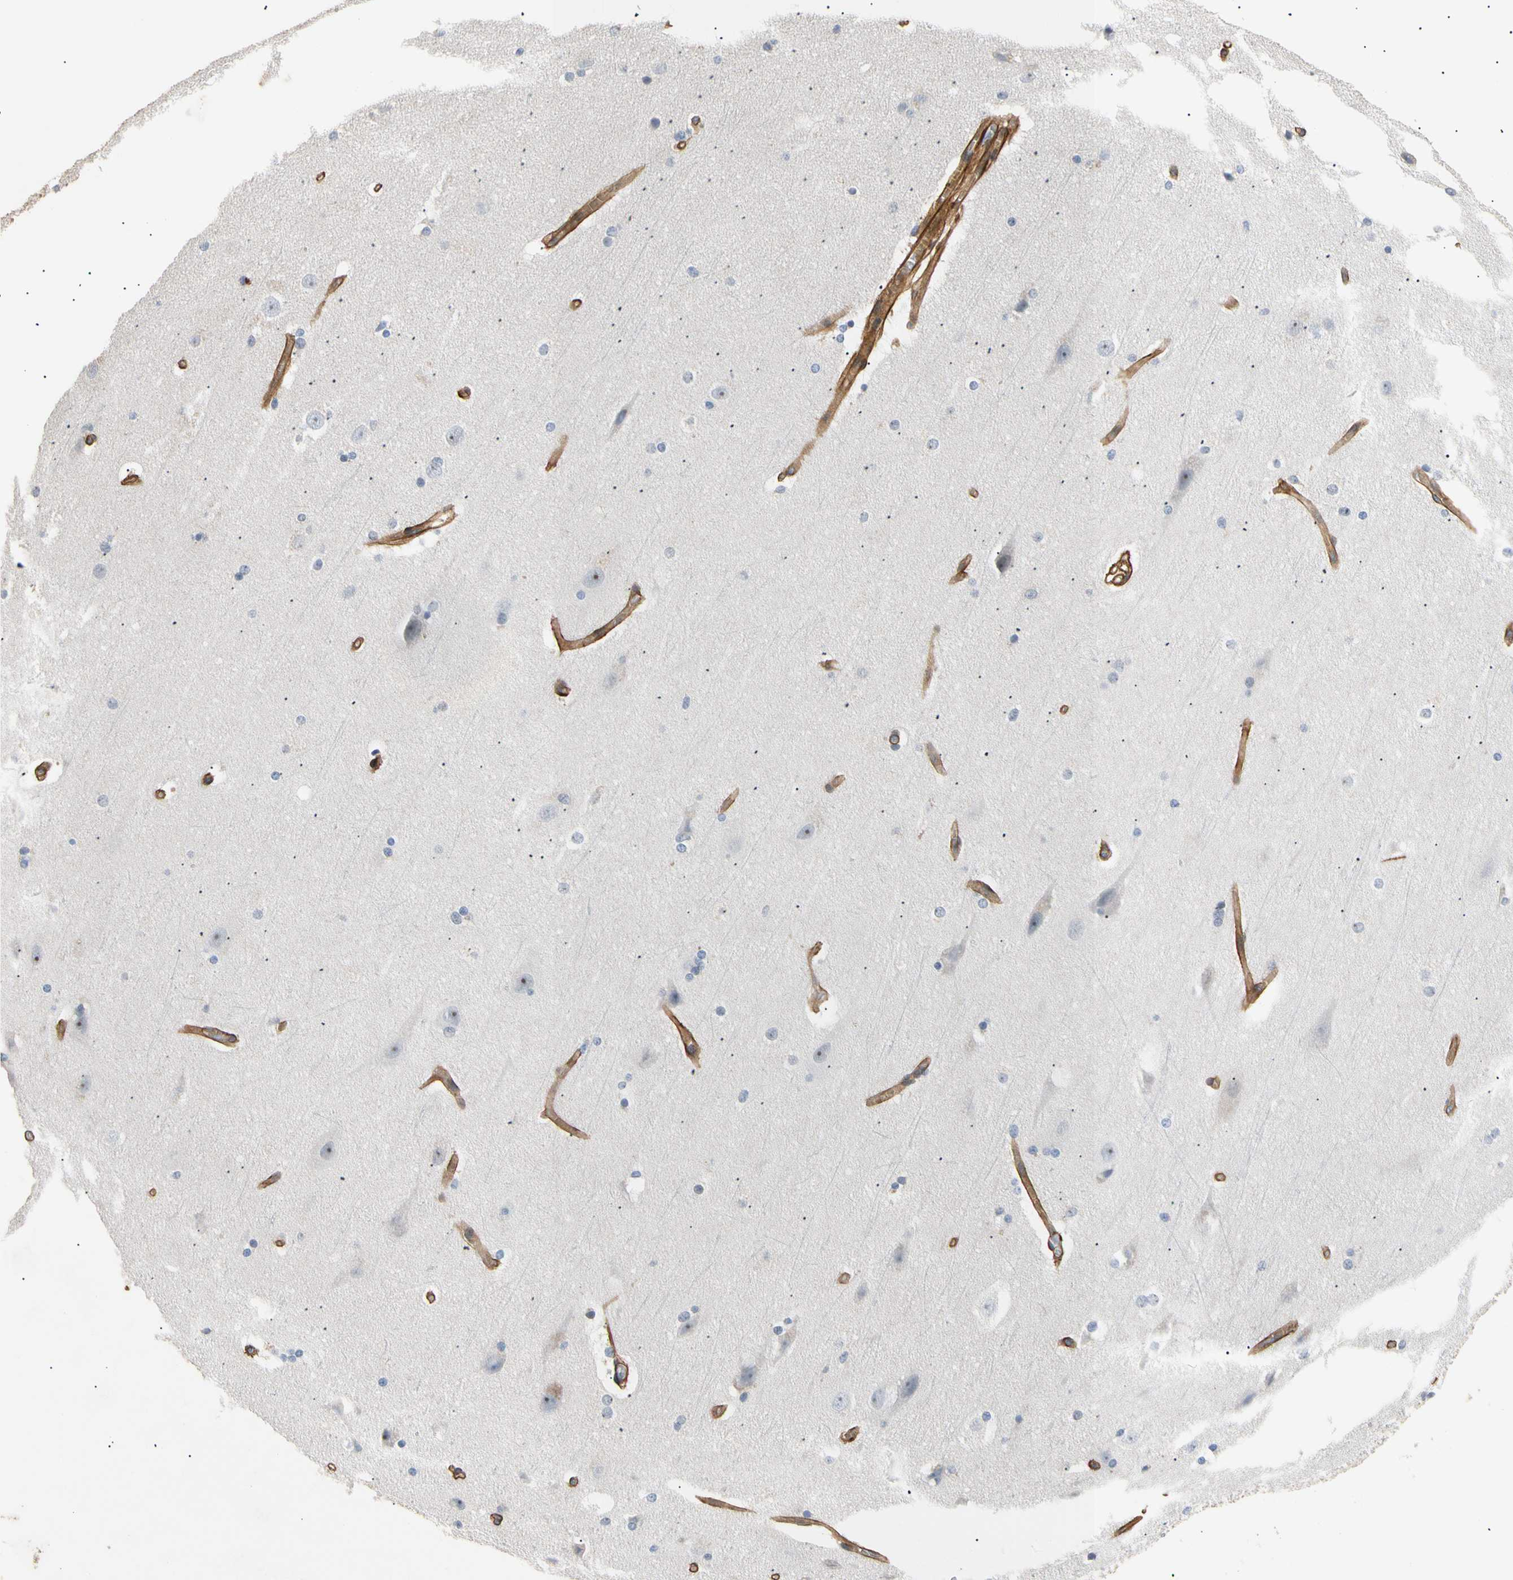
{"staining": {"intensity": "moderate", "quantity": ">75%", "location": "cytoplasmic/membranous"}, "tissue": "cerebral cortex", "cell_type": "Endothelial cells", "image_type": "normal", "snomed": [{"axis": "morphology", "description": "Normal tissue, NOS"}, {"axis": "topography", "description": "Cerebral cortex"}, {"axis": "topography", "description": "Hippocampus"}], "caption": "Endothelial cells show medium levels of moderate cytoplasmic/membranous staining in approximately >75% of cells in unremarkable human cerebral cortex.", "gene": "TNFRSF18", "patient": {"sex": "female", "age": 19}}